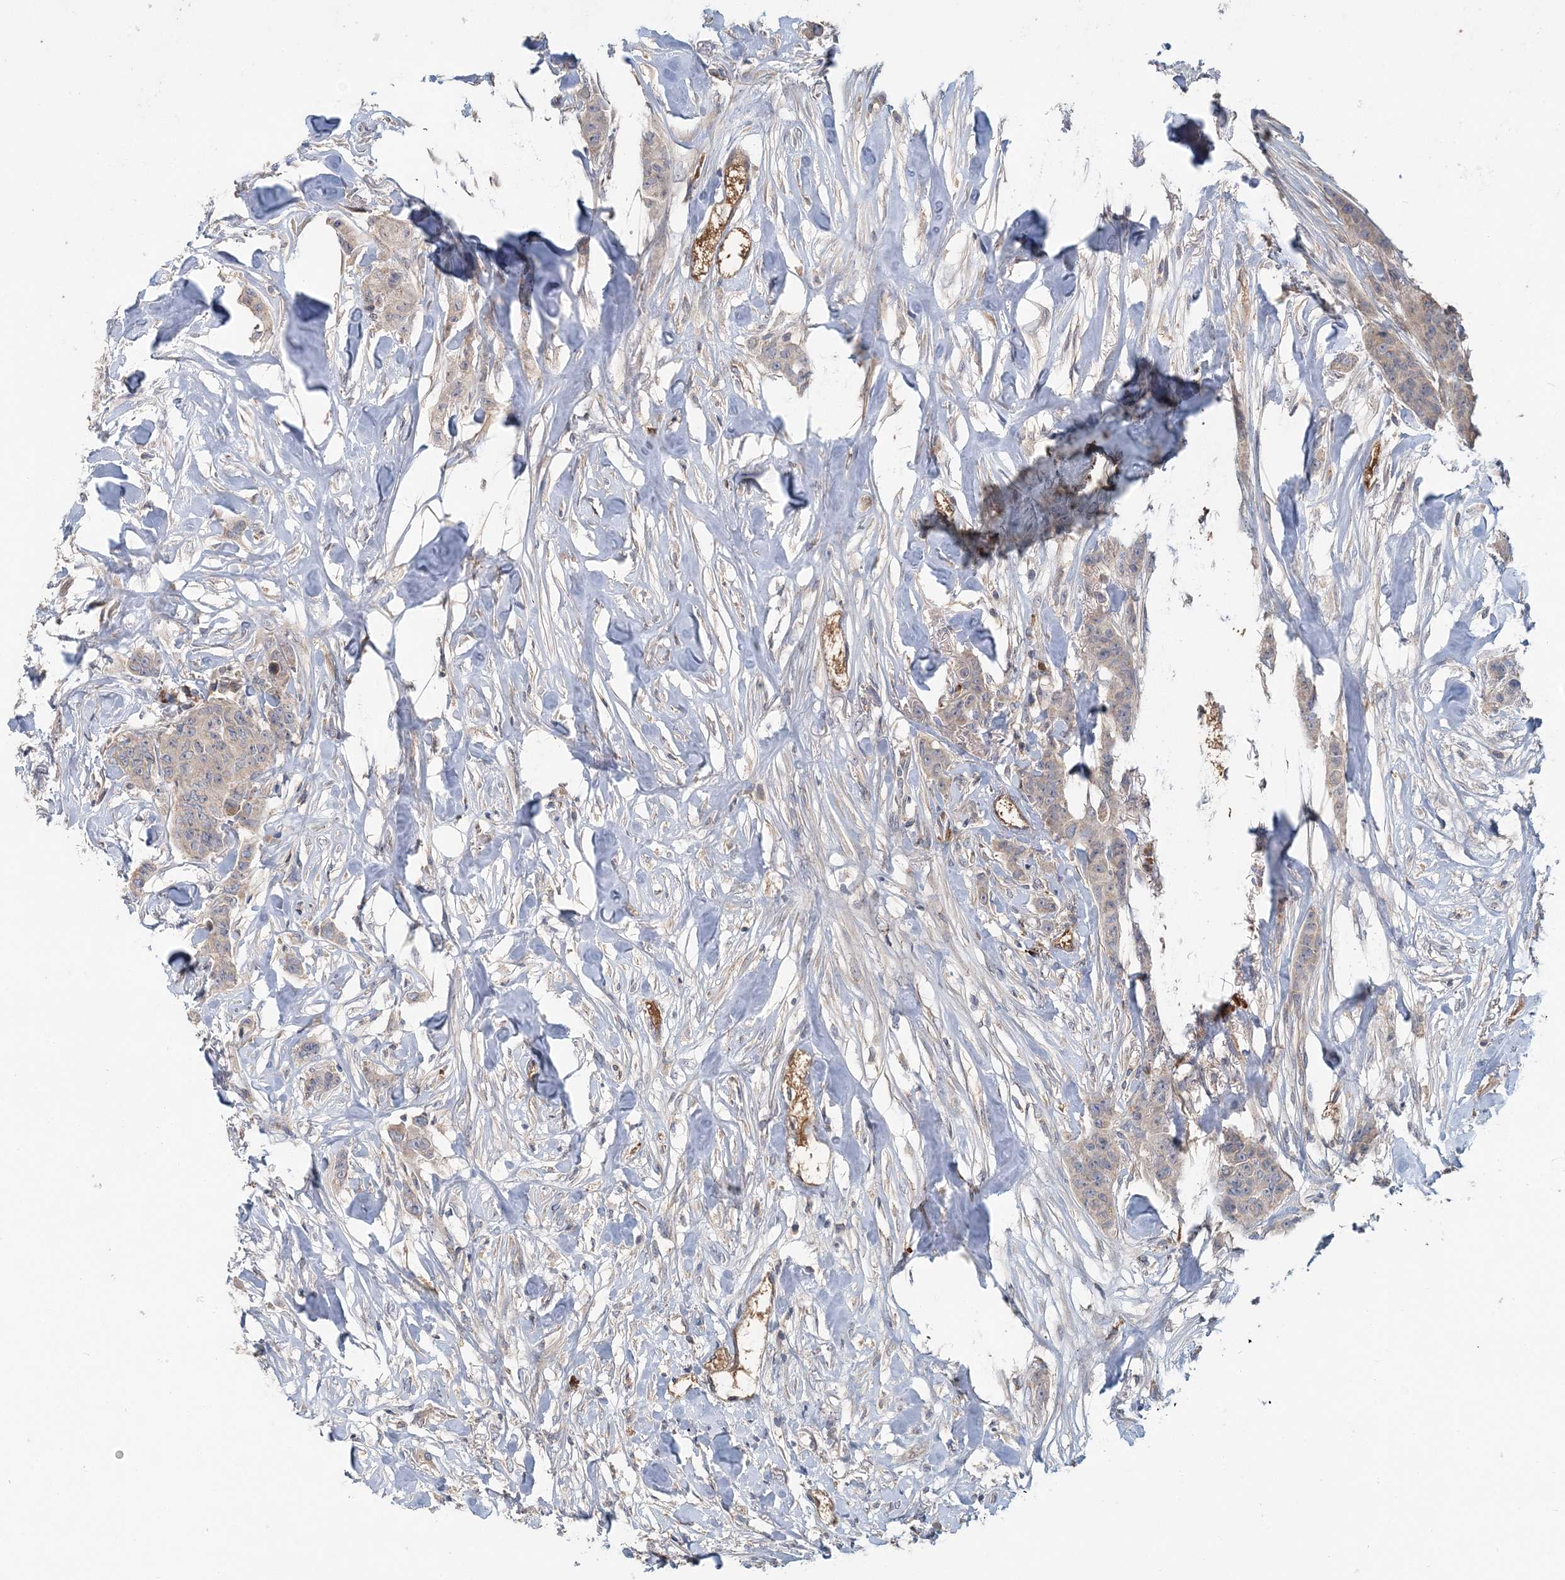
{"staining": {"intensity": "negative", "quantity": "none", "location": "none"}, "tissue": "breast cancer", "cell_type": "Tumor cells", "image_type": "cancer", "snomed": [{"axis": "morphology", "description": "Duct carcinoma"}, {"axis": "topography", "description": "Breast"}], "caption": "High power microscopy photomicrograph of an immunohistochemistry (IHC) histopathology image of breast invasive ductal carcinoma, revealing no significant staining in tumor cells.", "gene": "RNF25", "patient": {"sex": "female", "age": 40}}